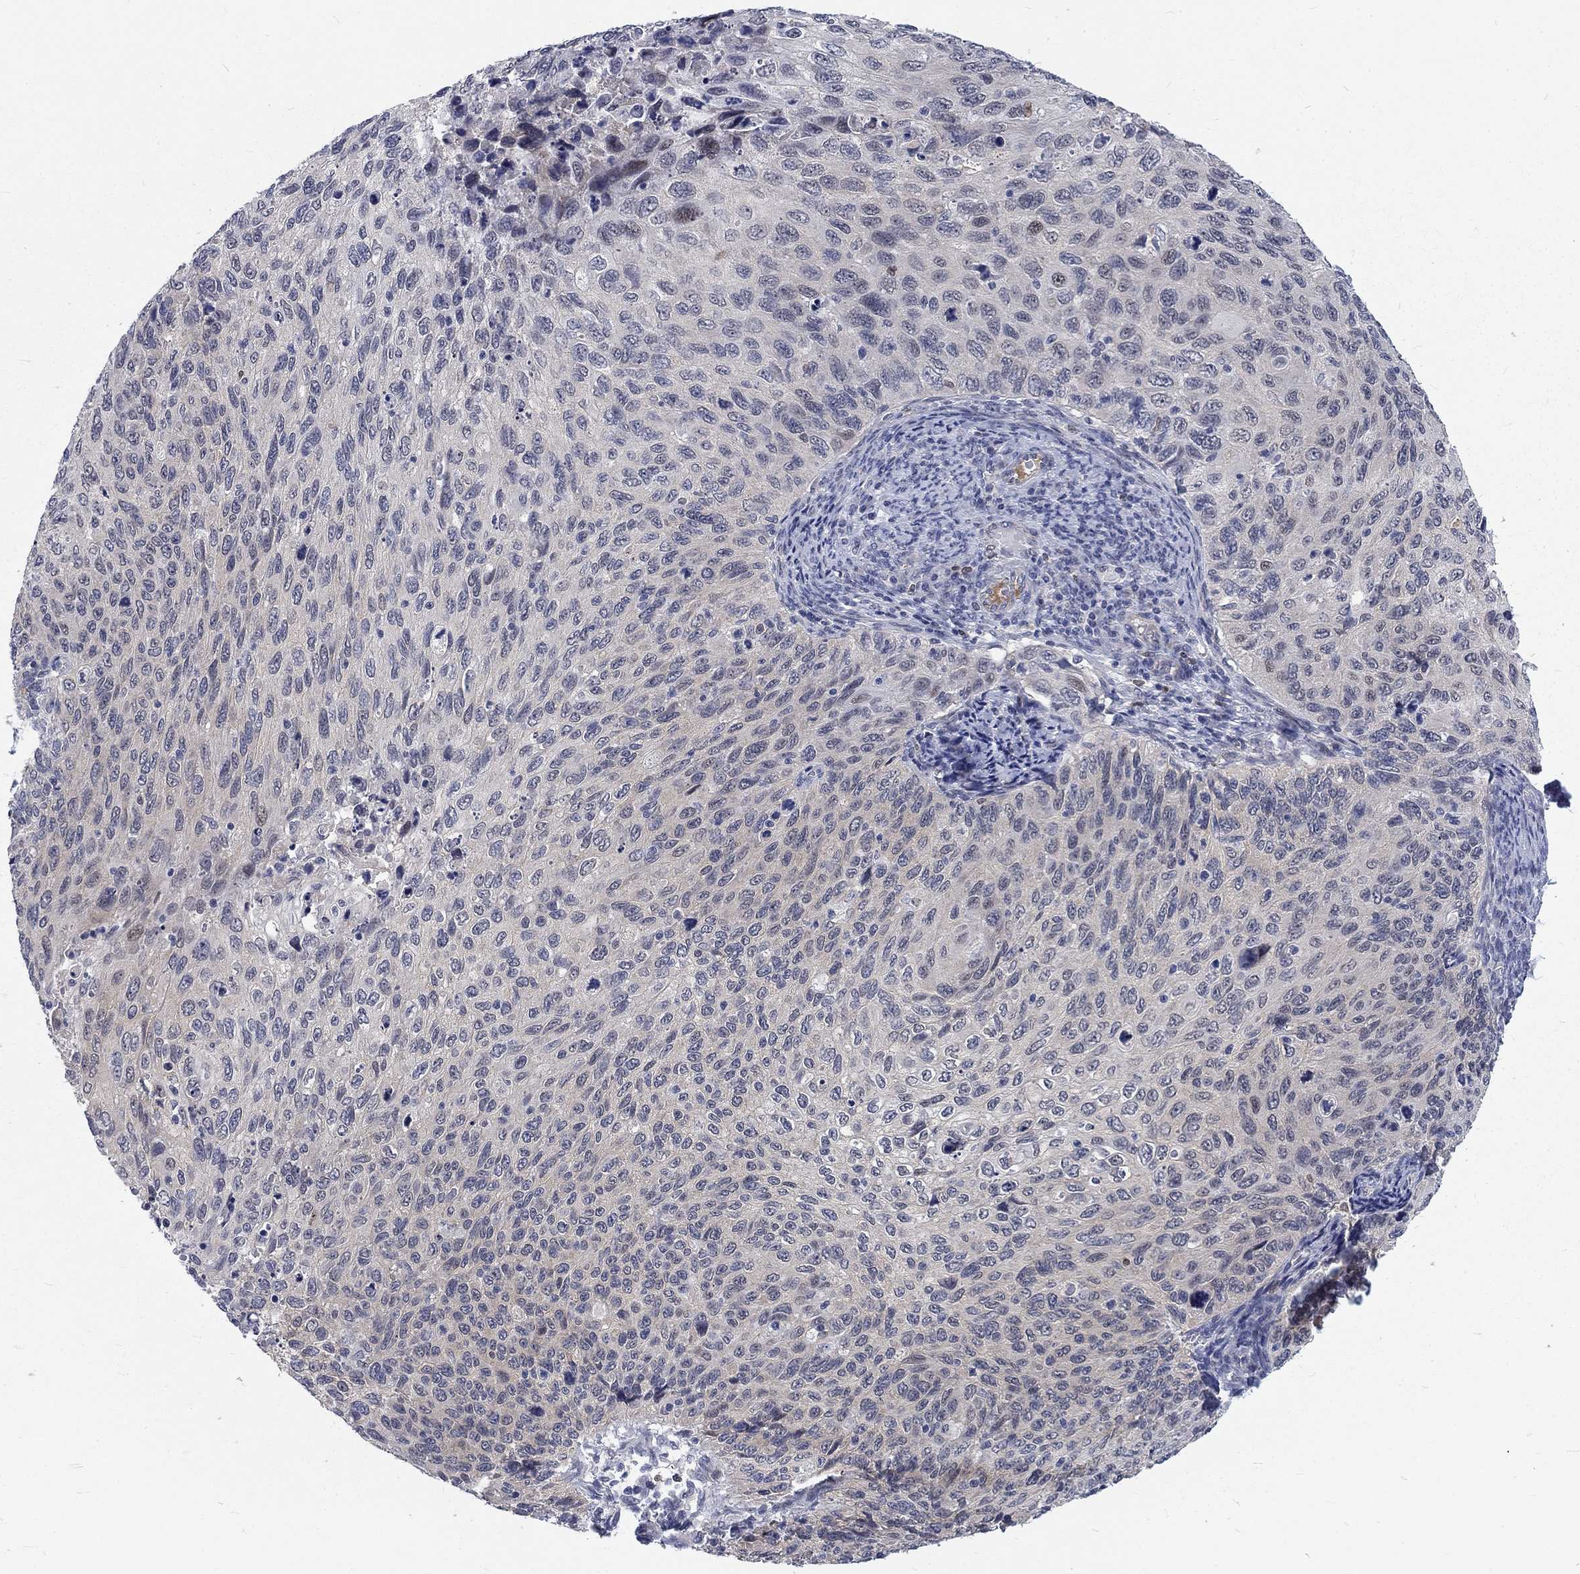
{"staining": {"intensity": "weak", "quantity": "<25%", "location": "cytoplasmic/membranous,nuclear"}, "tissue": "cervical cancer", "cell_type": "Tumor cells", "image_type": "cancer", "snomed": [{"axis": "morphology", "description": "Squamous cell carcinoma, NOS"}, {"axis": "topography", "description": "Cervix"}], "caption": "DAB immunohistochemical staining of human cervical squamous cell carcinoma shows no significant positivity in tumor cells. (DAB IHC with hematoxylin counter stain).", "gene": "PHKA1", "patient": {"sex": "female", "age": 70}}